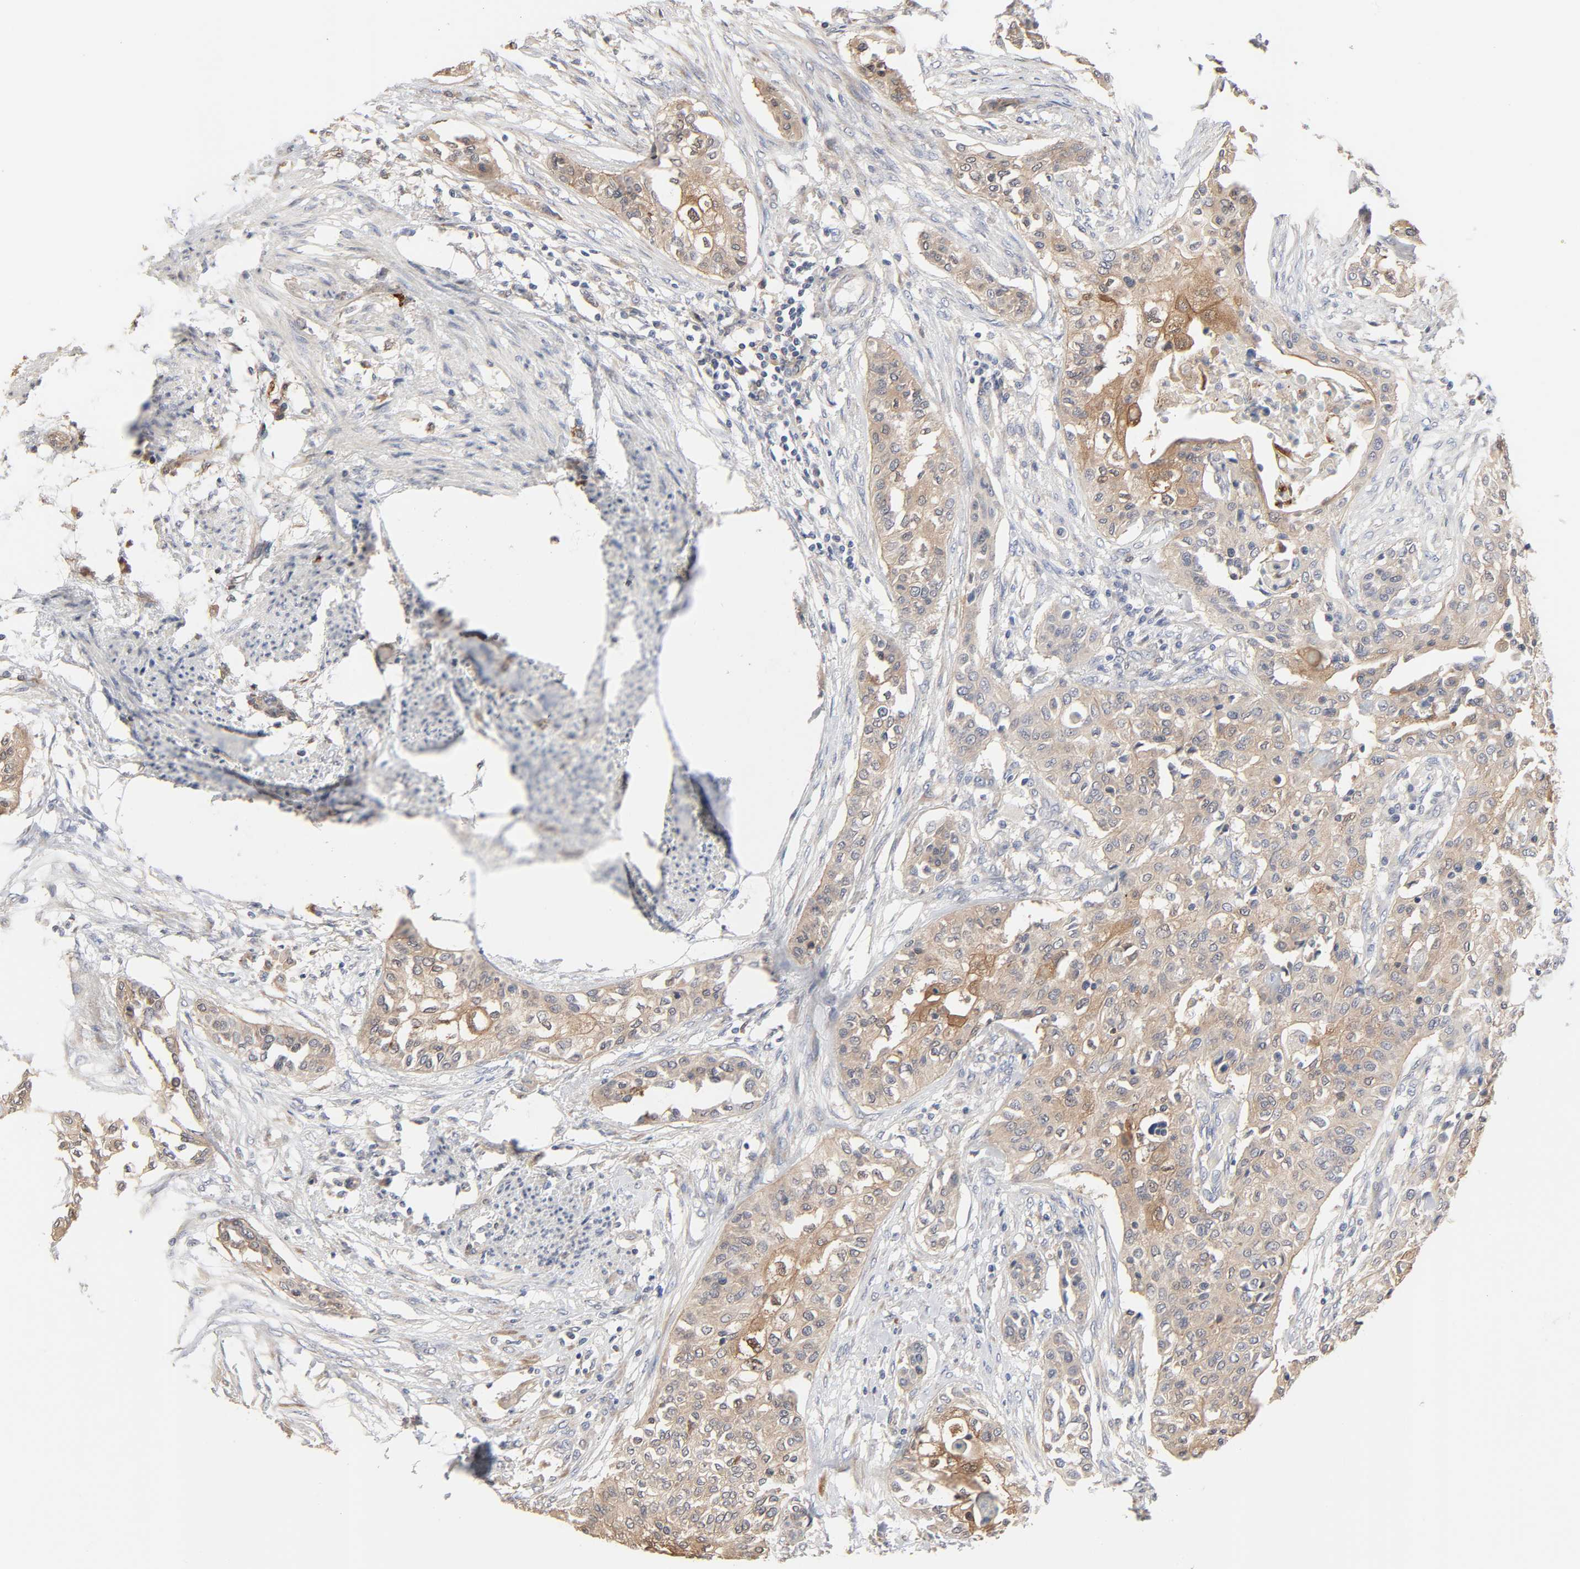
{"staining": {"intensity": "weak", "quantity": ">75%", "location": "cytoplasmic/membranous"}, "tissue": "urothelial cancer", "cell_type": "Tumor cells", "image_type": "cancer", "snomed": [{"axis": "morphology", "description": "Urothelial carcinoma, High grade"}, {"axis": "topography", "description": "Urinary bladder"}], "caption": "This image shows urothelial carcinoma (high-grade) stained with IHC to label a protein in brown. The cytoplasmic/membranous of tumor cells show weak positivity for the protein. Nuclei are counter-stained blue.", "gene": "NDRG2", "patient": {"sex": "male", "age": 74}}